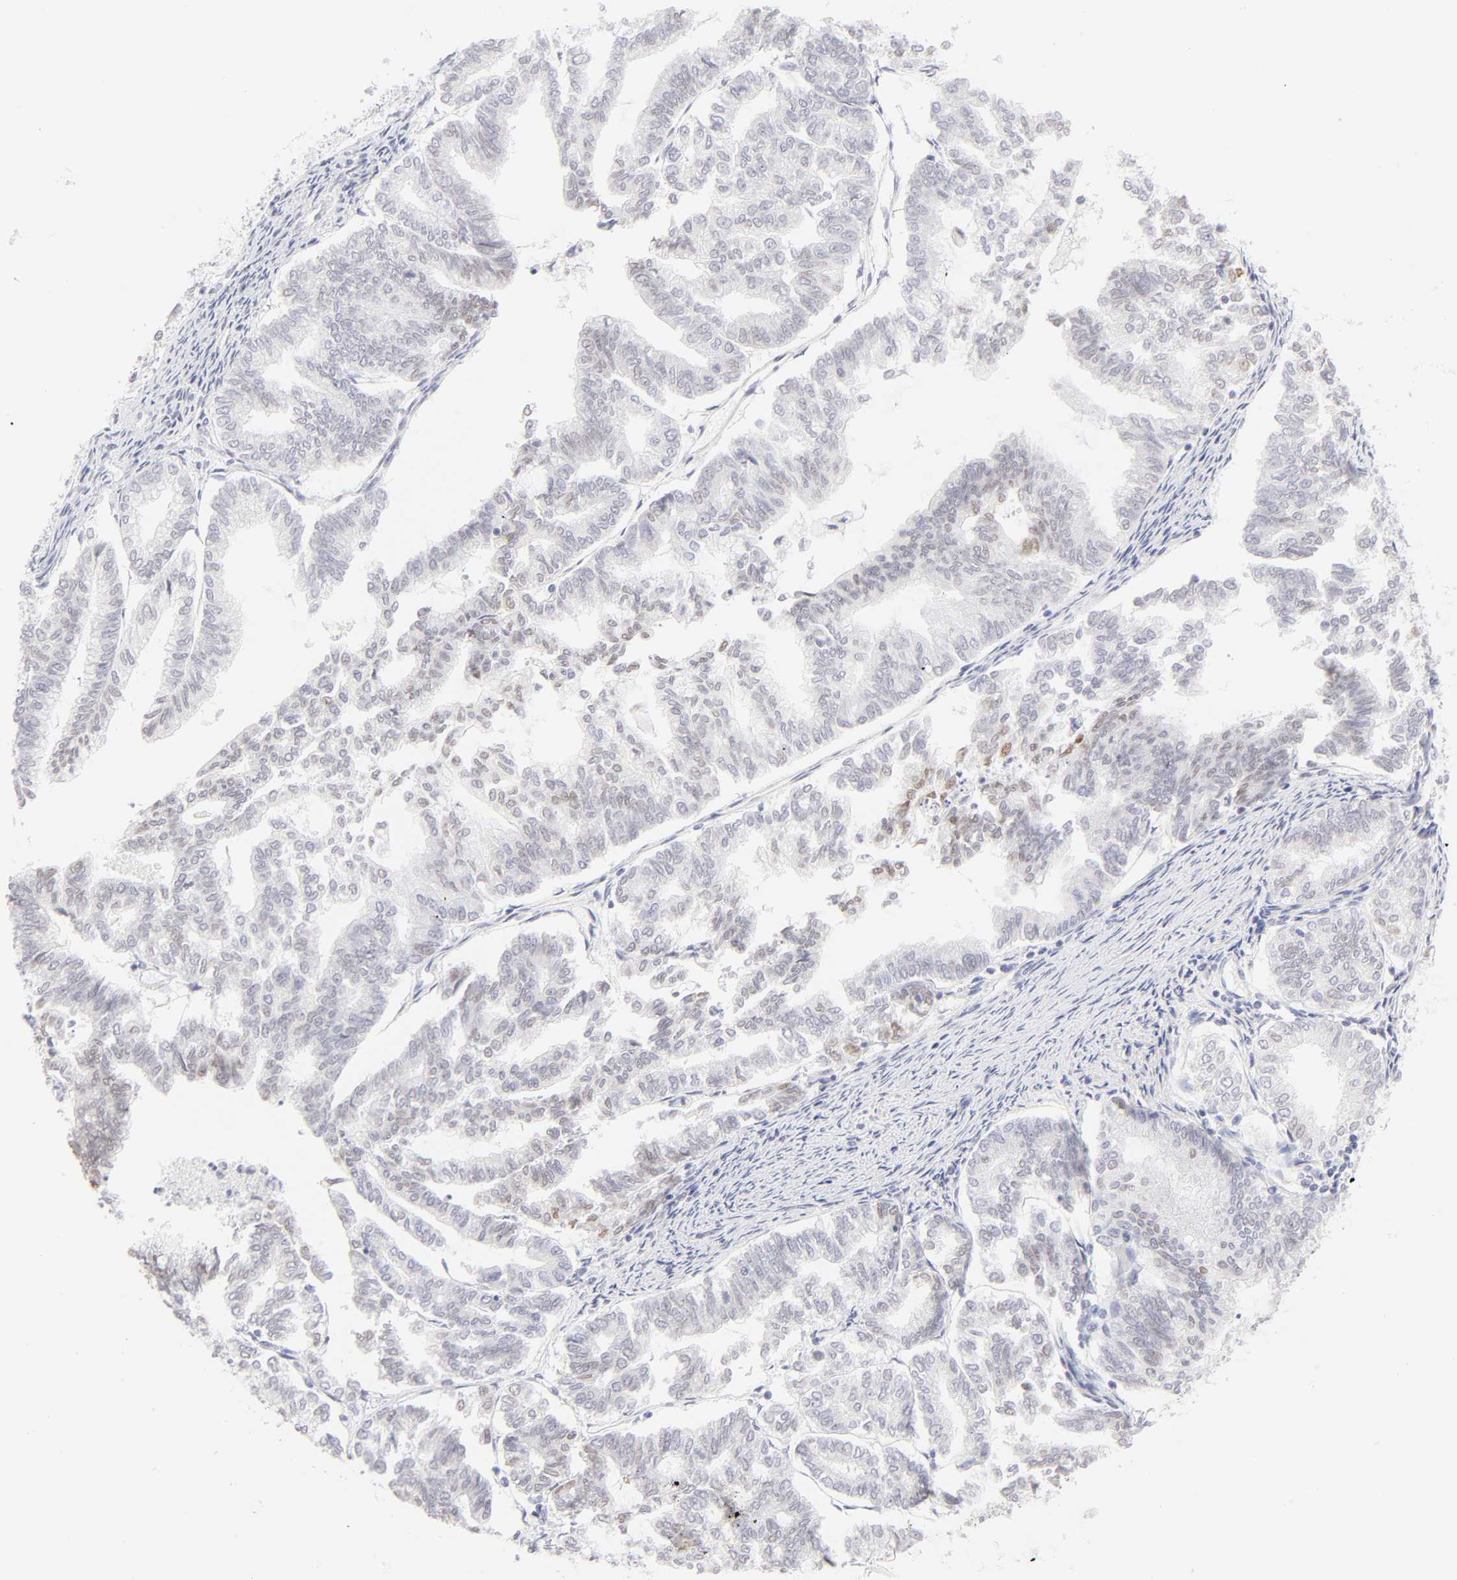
{"staining": {"intensity": "weak", "quantity": "<25%", "location": "nuclear"}, "tissue": "endometrial cancer", "cell_type": "Tumor cells", "image_type": "cancer", "snomed": [{"axis": "morphology", "description": "Adenocarcinoma, NOS"}, {"axis": "topography", "description": "Endometrium"}], "caption": "This is an IHC image of endometrial cancer (adenocarcinoma). There is no expression in tumor cells.", "gene": "ELF3", "patient": {"sex": "female", "age": 79}}